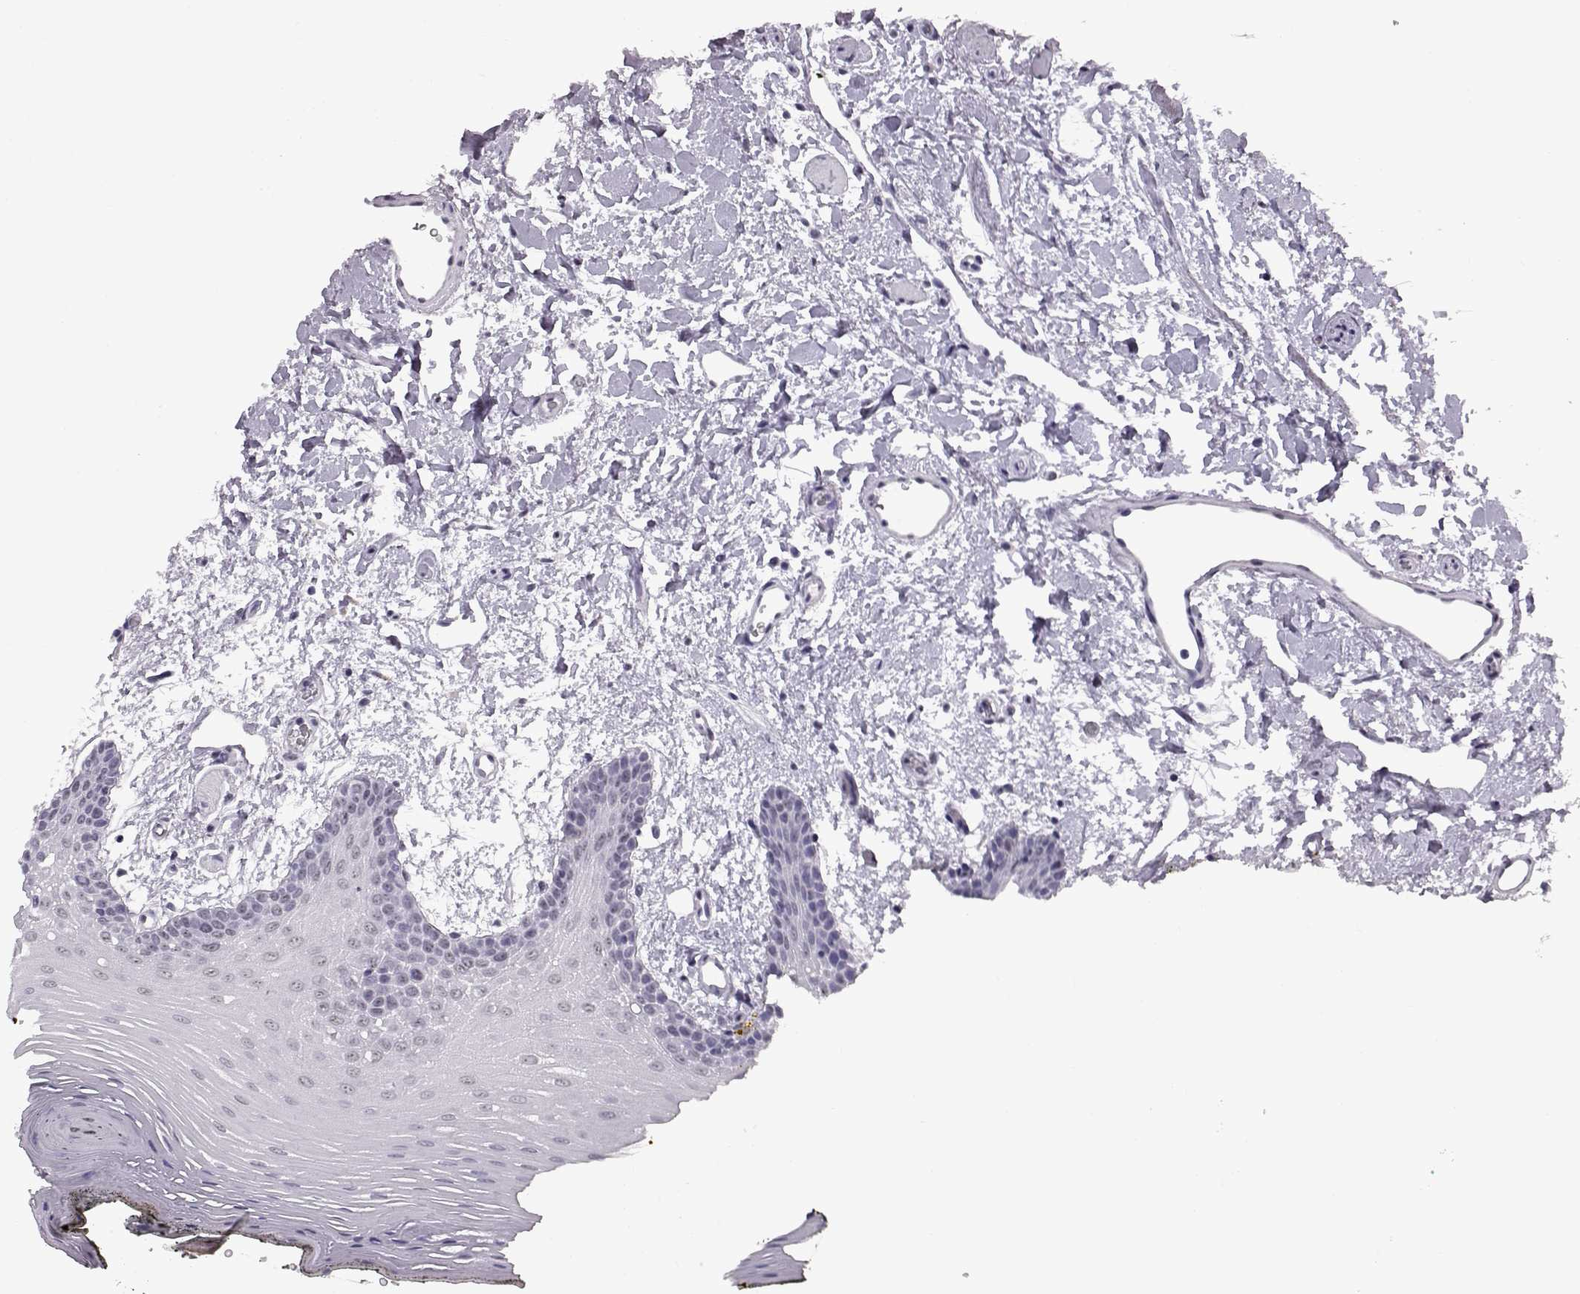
{"staining": {"intensity": "negative", "quantity": "none", "location": "none"}, "tissue": "oral mucosa", "cell_type": "Squamous epithelial cells", "image_type": "normal", "snomed": [{"axis": "morphology", "description": "Normal tissue, NOS"}, {"axis": "topography", "description": "Oral tissue"}, {"axis": "topography", "description": "Head-Neck"}], "caption": "DAB (3,3'-diaminobenzidine) immunohistochemical staining of unremarkable oral mucosa shows no significant staining in squamous epithelial cells.", "gene": "ADGRG2", "patient": {"sex": "male", "age": 65}}